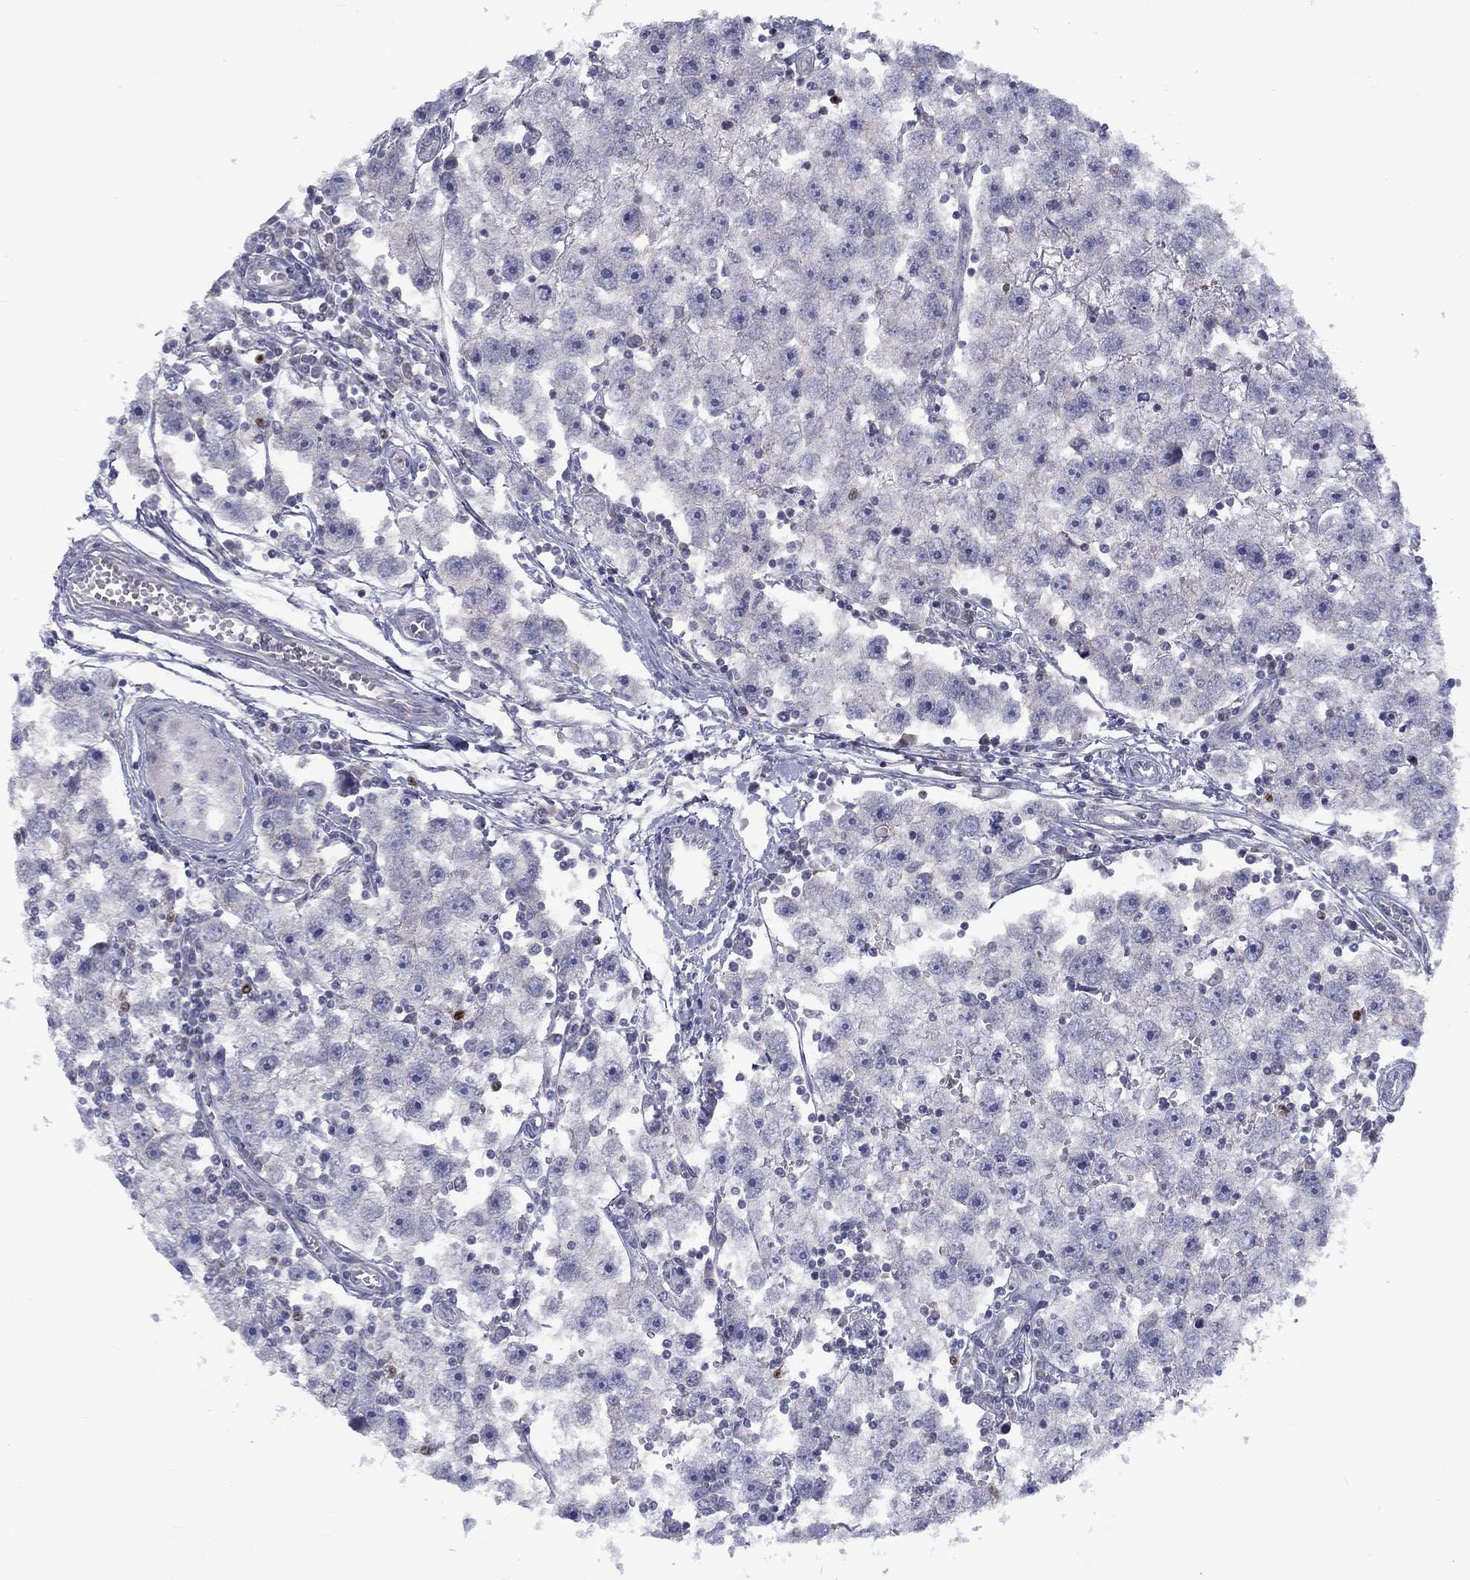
{"staining": {"intensity": "negative", "quantity": "none", "location": "none"}, "tissue": "testis cancer", "cell_type": "Tumor cells", "image_type": "cancer", "snomed": [{"axis": "morphology", "description": "Seminoma, NOS"}, {"axis": "topography", "description": "Testis"}], "caption": "A histopathology image of human seminoma (testis) is negative for staining in tumor cells.", "gene": "CACNA1A", "patient": {"sex": "male", "age": 30}}